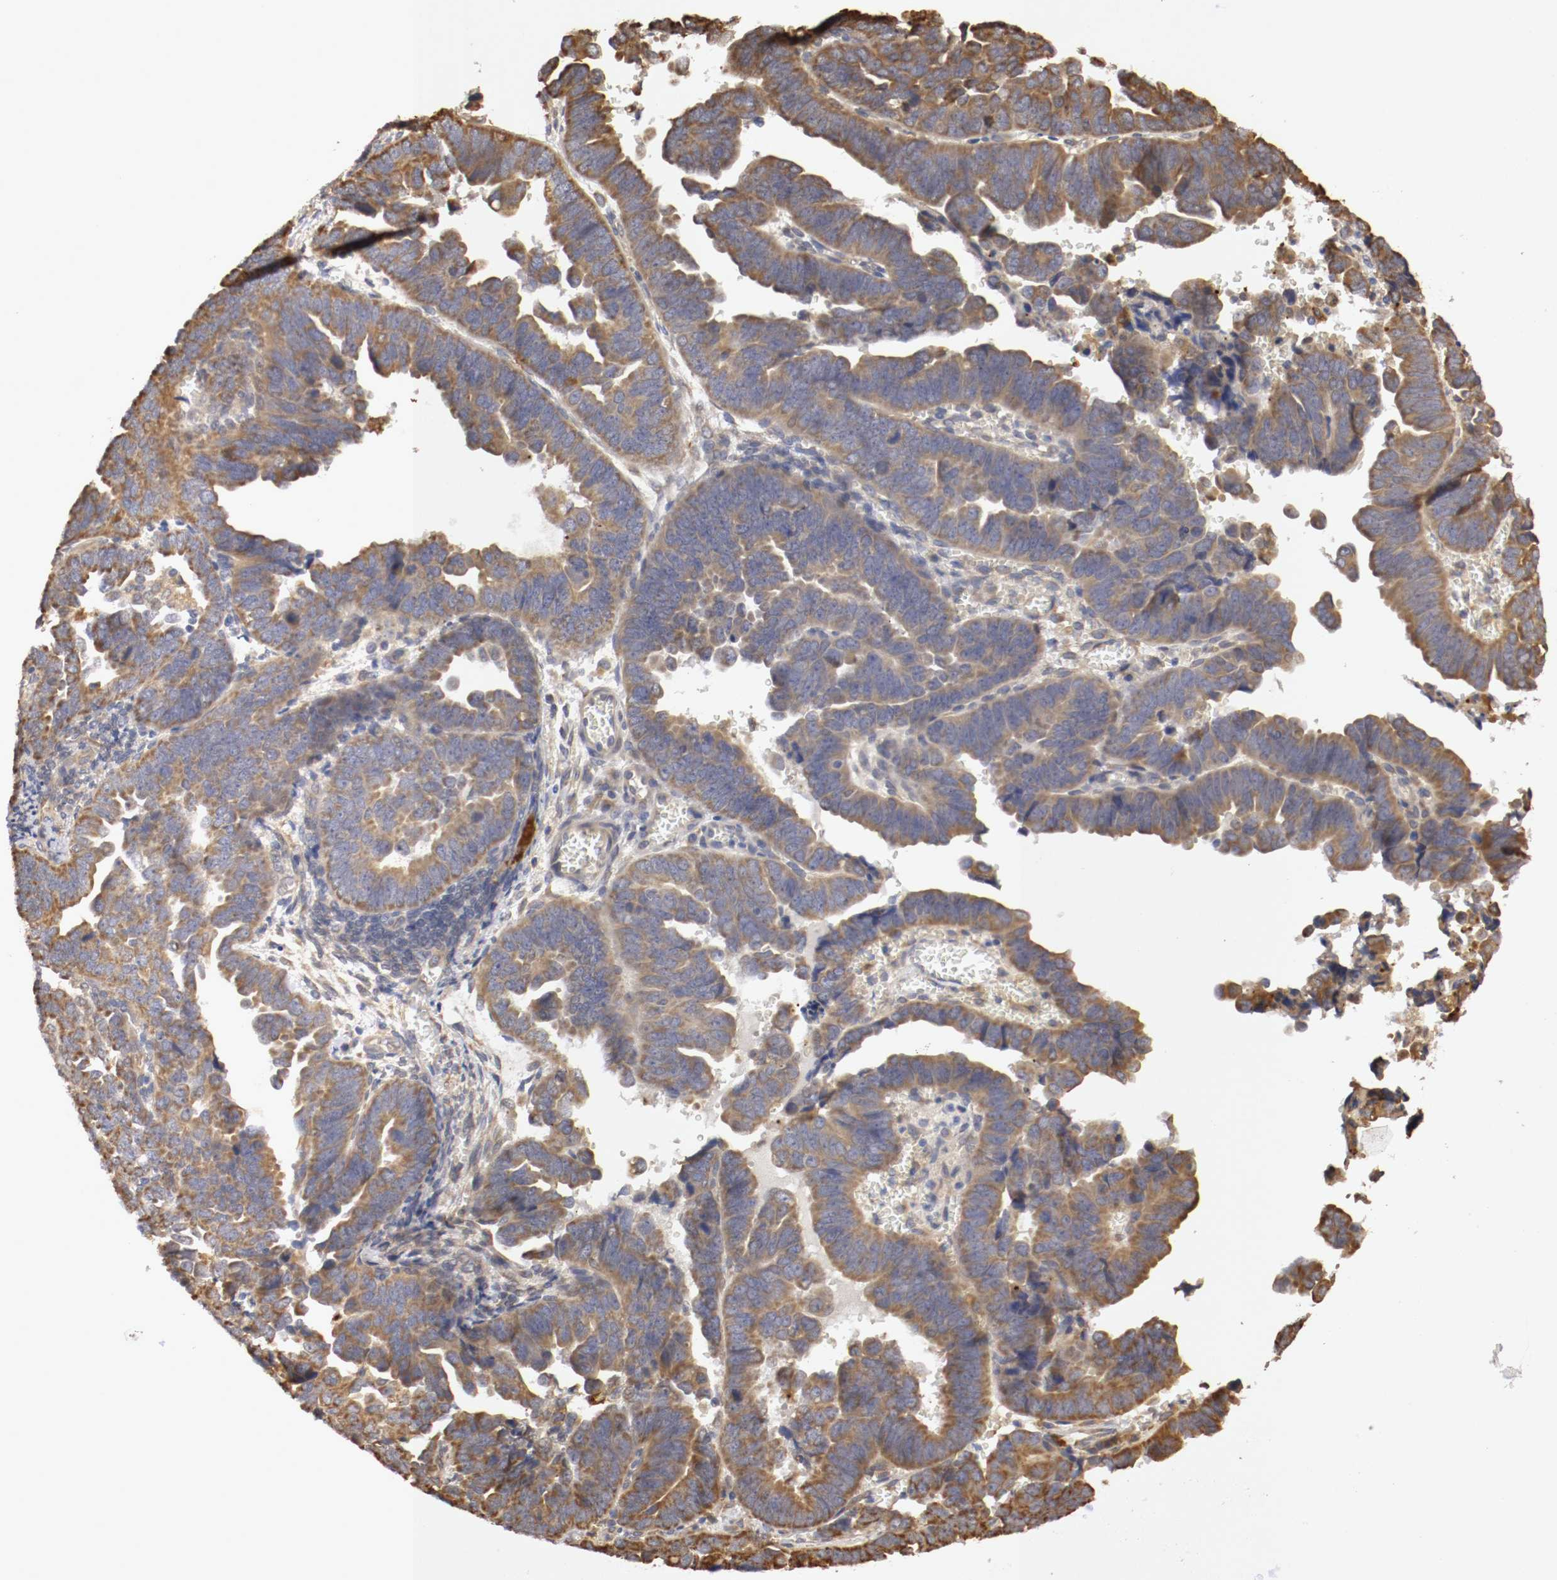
{"staining": {"intensity": "moderate", "quantity": ">75%", "location": "cytoplasmic/membranous"}, "tissue": "endometrial cancer", "cell_type": "Tumor cells", "image_type": "cancer", "snomed": [{"axis": "morphology", "description": "Adenocarcinoma, NOS"}, {"axis": "topography", "description": "Endometrium"}], "caption": "Endometrial cancer was stained to show a protein in brown. There is medium levels of moderate cytoplasmic/membranous expression in approximately >75% of tumor cells.", "gene": "VEZT", "patient": {"sex": "female", "age": 75}}